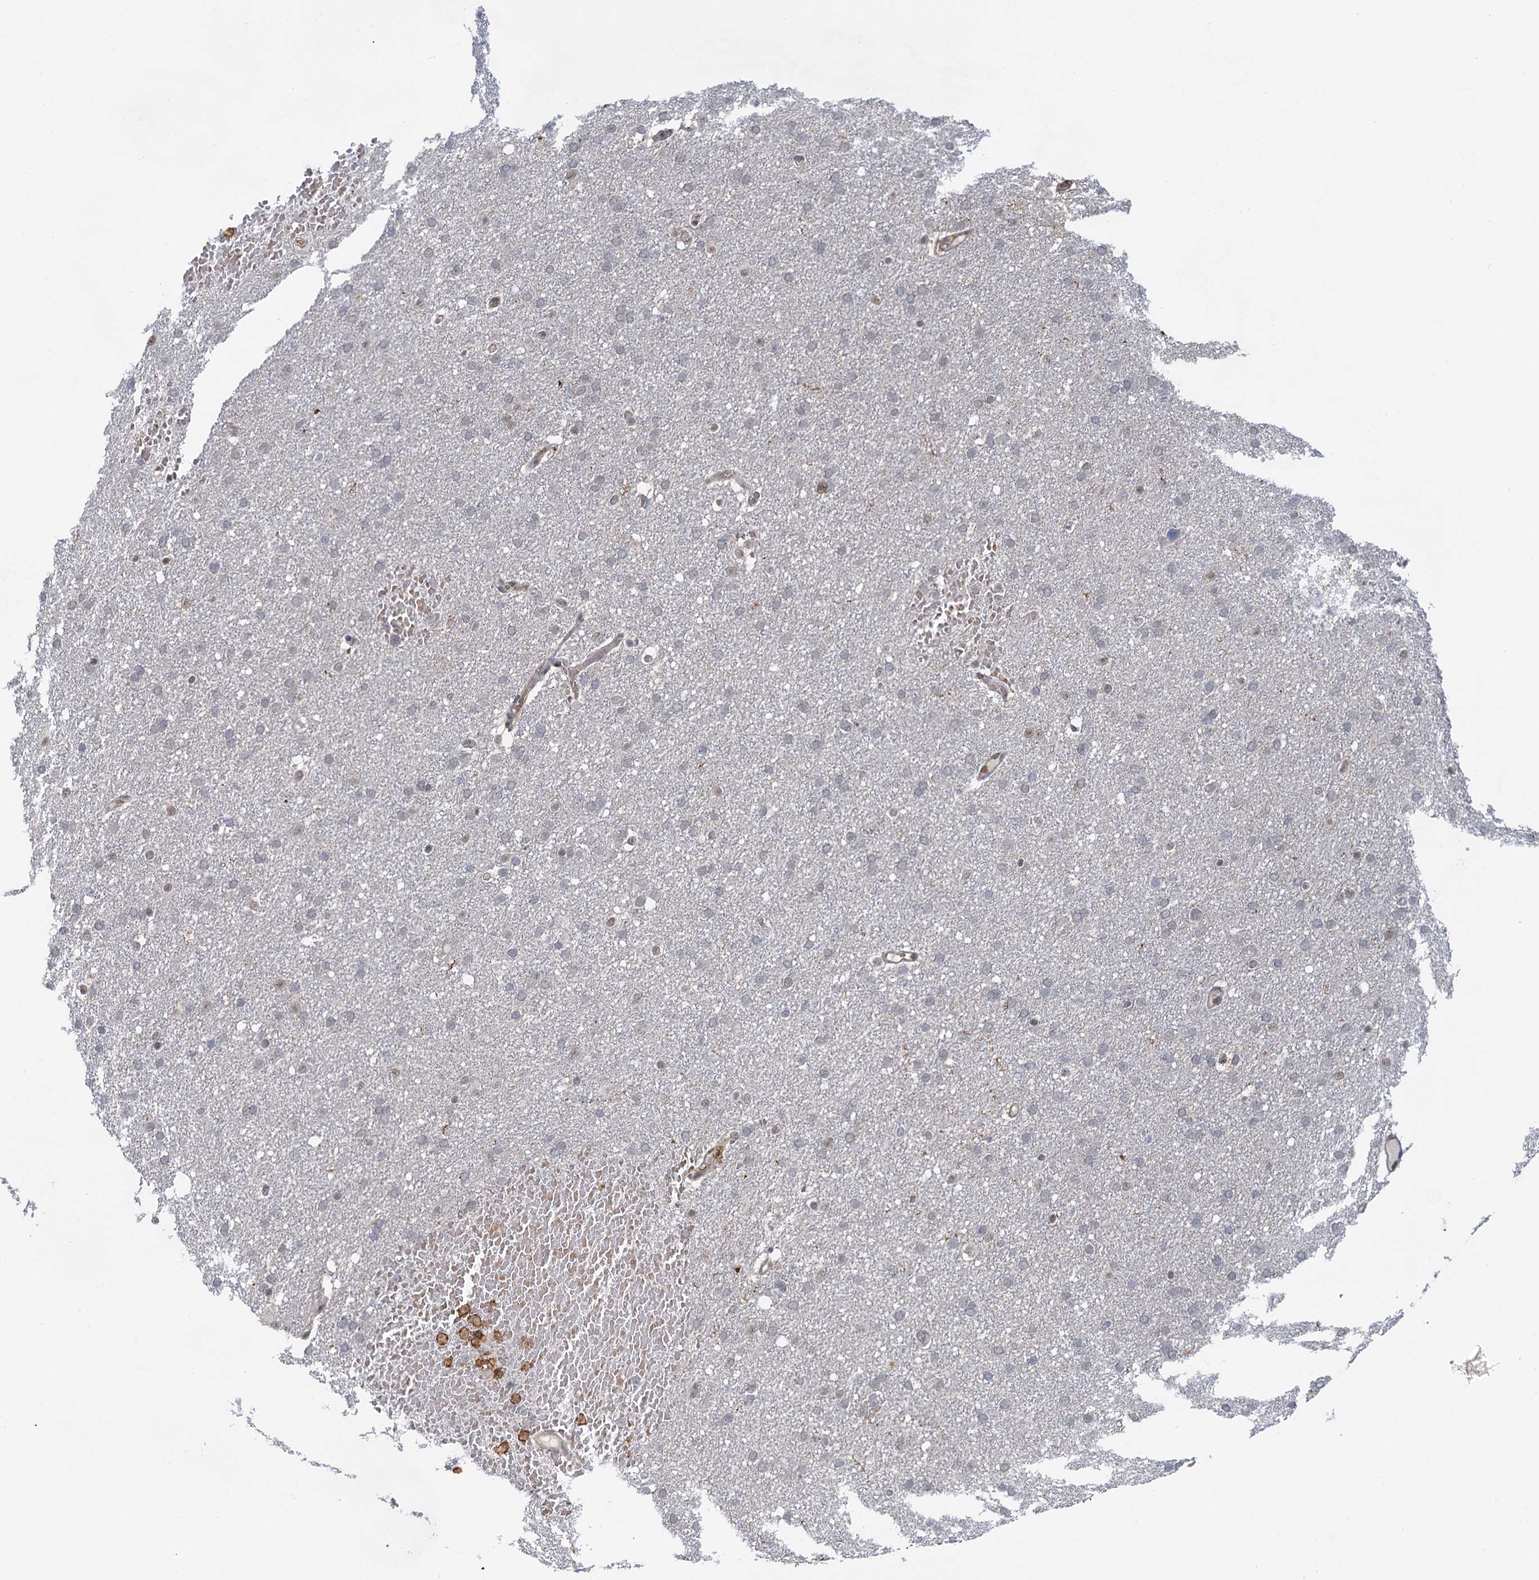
{"staining": {"intensity": "negative", "quantity": "none", "location": "none"}, "tissue": "glioma", "cell_type": "Tumor cells", "image_type": "cancer", "snomed": [{"axis": "morphology", "description": "Glioma, malignant, High grade"}, {"axis": "topography", "description": "Cerebral cortex"}], "caption": "High power microscopy histopathology image of an IHC micrograph of high-grade glioma (malignant), revealing no significant positivity in tumor cells.", "gene": "ZNF609", "patient": {"sex": "female", "age": 36}}